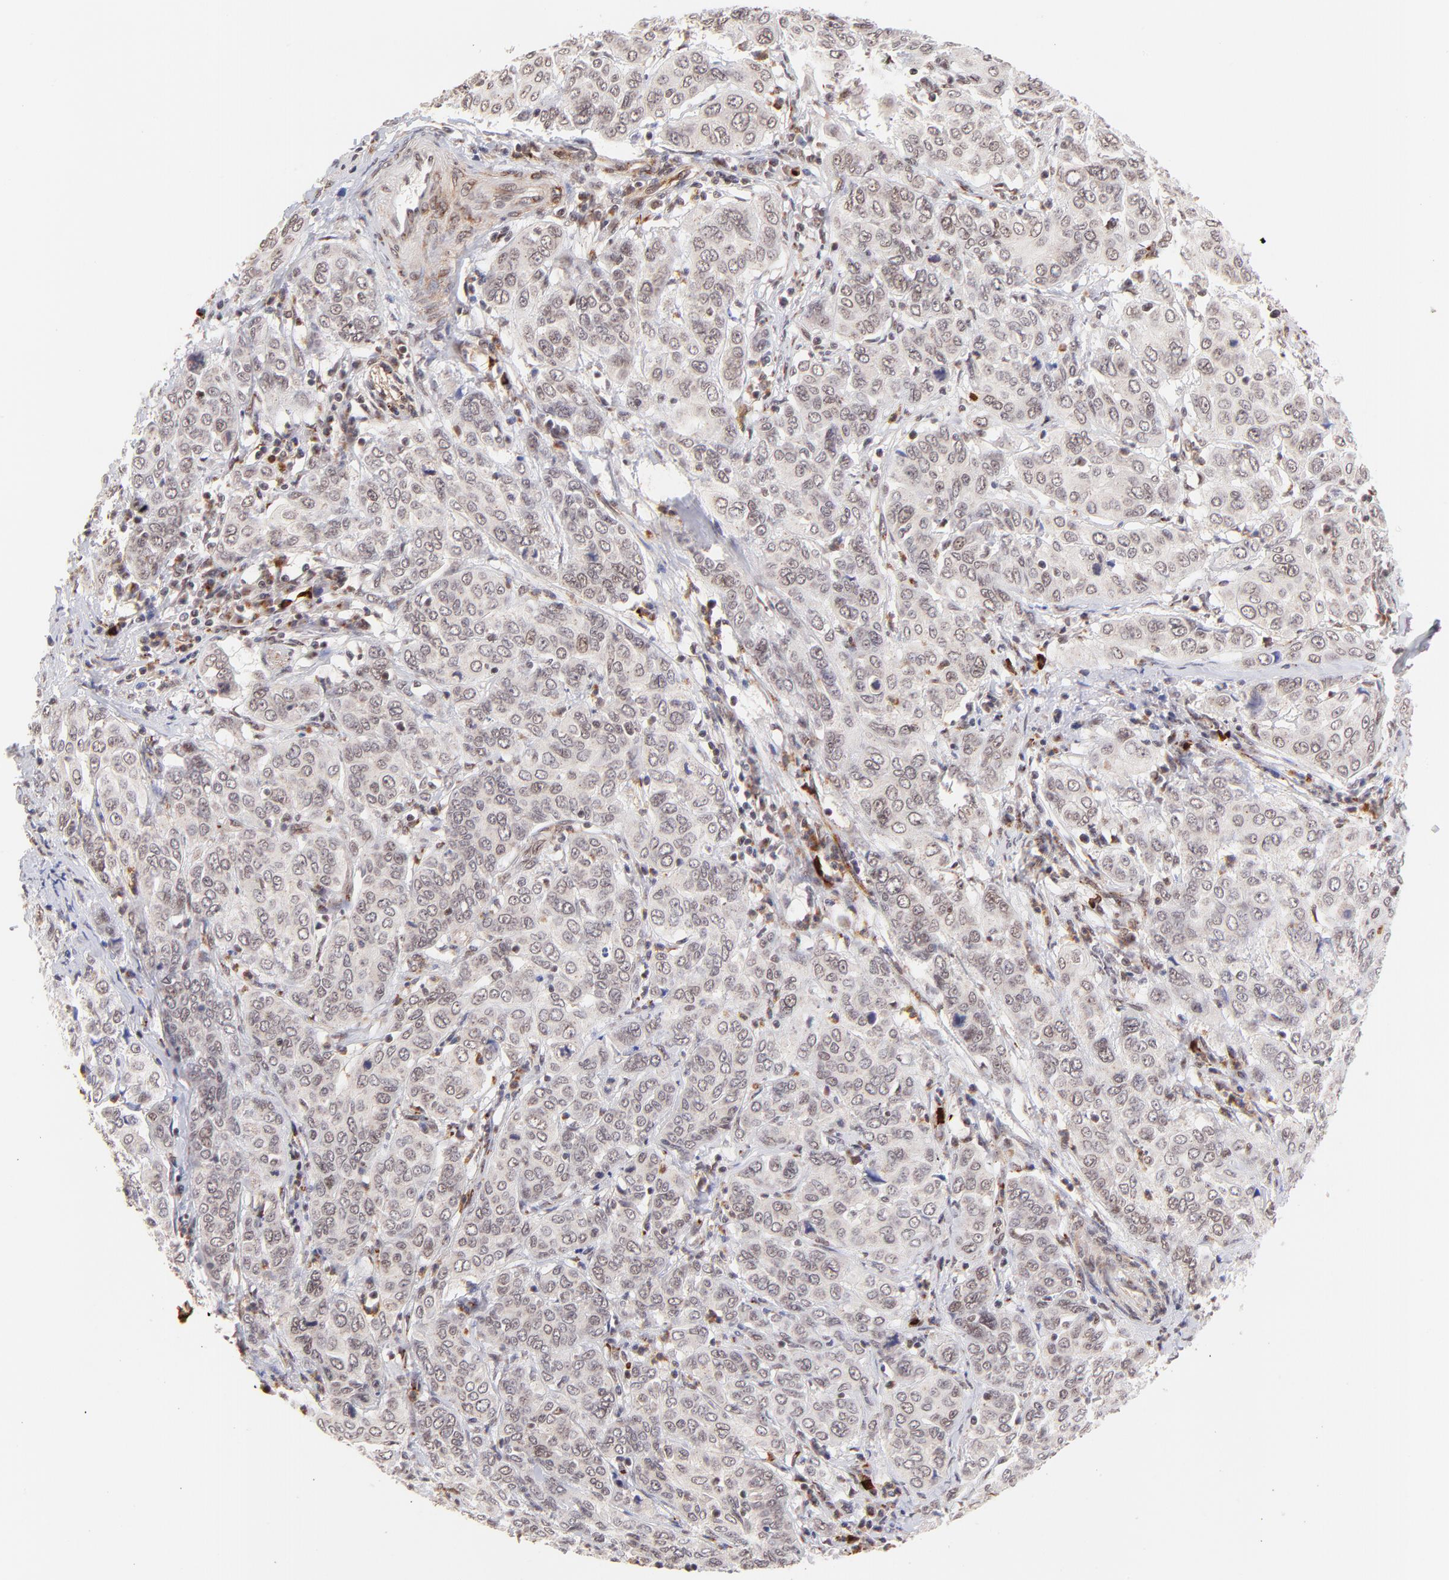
{"staining": {"intensity": "weak", "quantity": "25%-75%", "location": "nuclear"}, "tissue": "cervical cancer", "cell_type": "Tumor cells", "image_type": "cancer", "snomed": [{"axis": "morphology", "description": "Squamous cell carcinoma, NOS"}, {"axis": "topography", "description": "Cervix"}], "caption": "Squamous cell carcinoma (cervical) was stained to show a protein in brown. There is low levels of weak nuclear expression in about 25%-75% of tumor cells. (DAB IHC, brown staining for protein, blue staining for nuclei).", "gene": "MED12", "patient": {"sex": "female", "age": 38}}